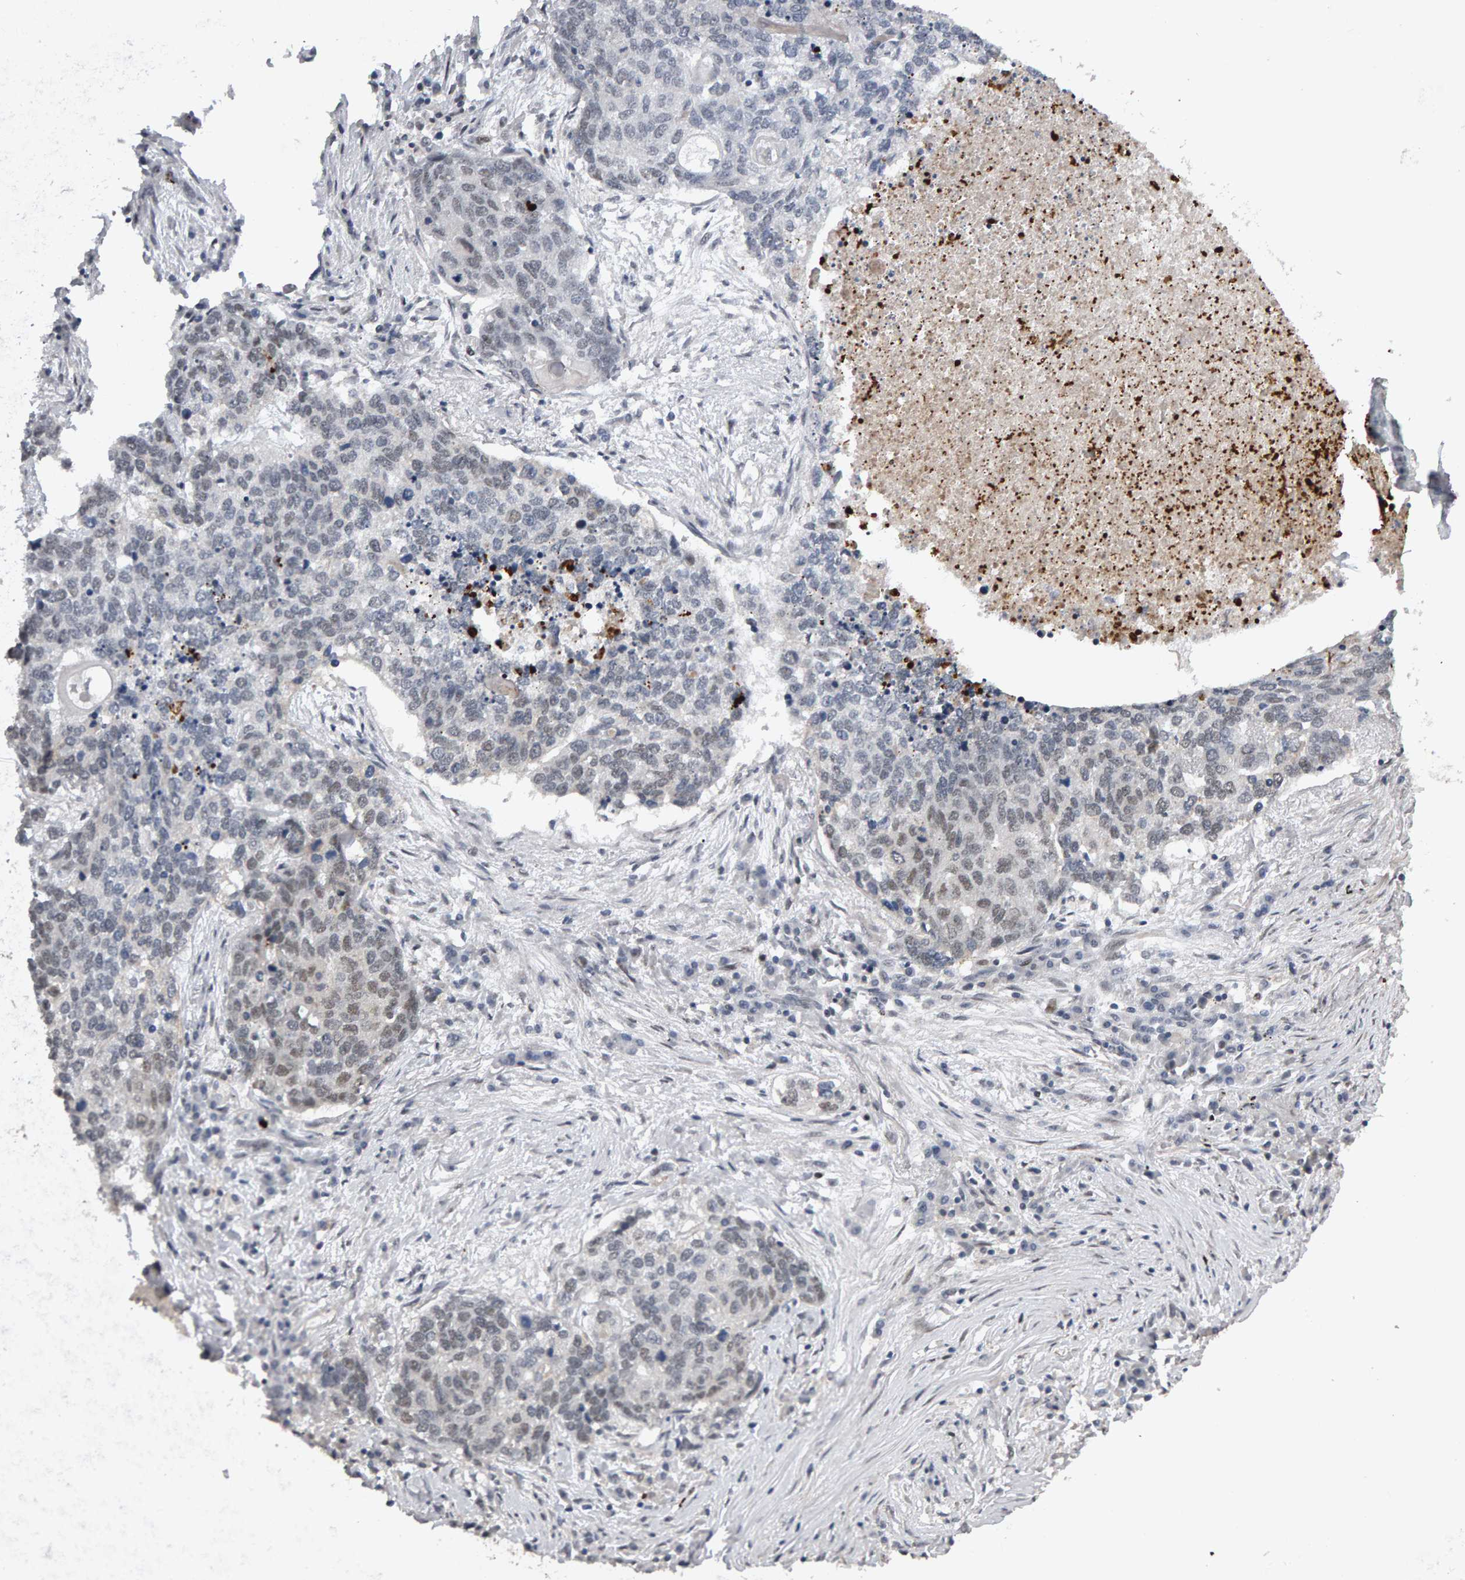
{"staining": {"intensity": "weak", "quantity": "25%-75%", "location": "nuclear"}, "tissue": "lung cancer", "cell_type": "Tumor cells", "image_type": "cancer", "snomed": [{"axis": "morphology", "description": "Squamous cell carcinoma, NOS"}, {"axis": "topography", "description": "Lung"}], "caption": "Lung cancer (squamous cell carcinoma) was stained to show a protein in brown. There is low levels of weak nuclear positivity in about 25%-75% of tumor cells.", "gene": "IPO8", "patient": {"sex": "female", "age": 63}}